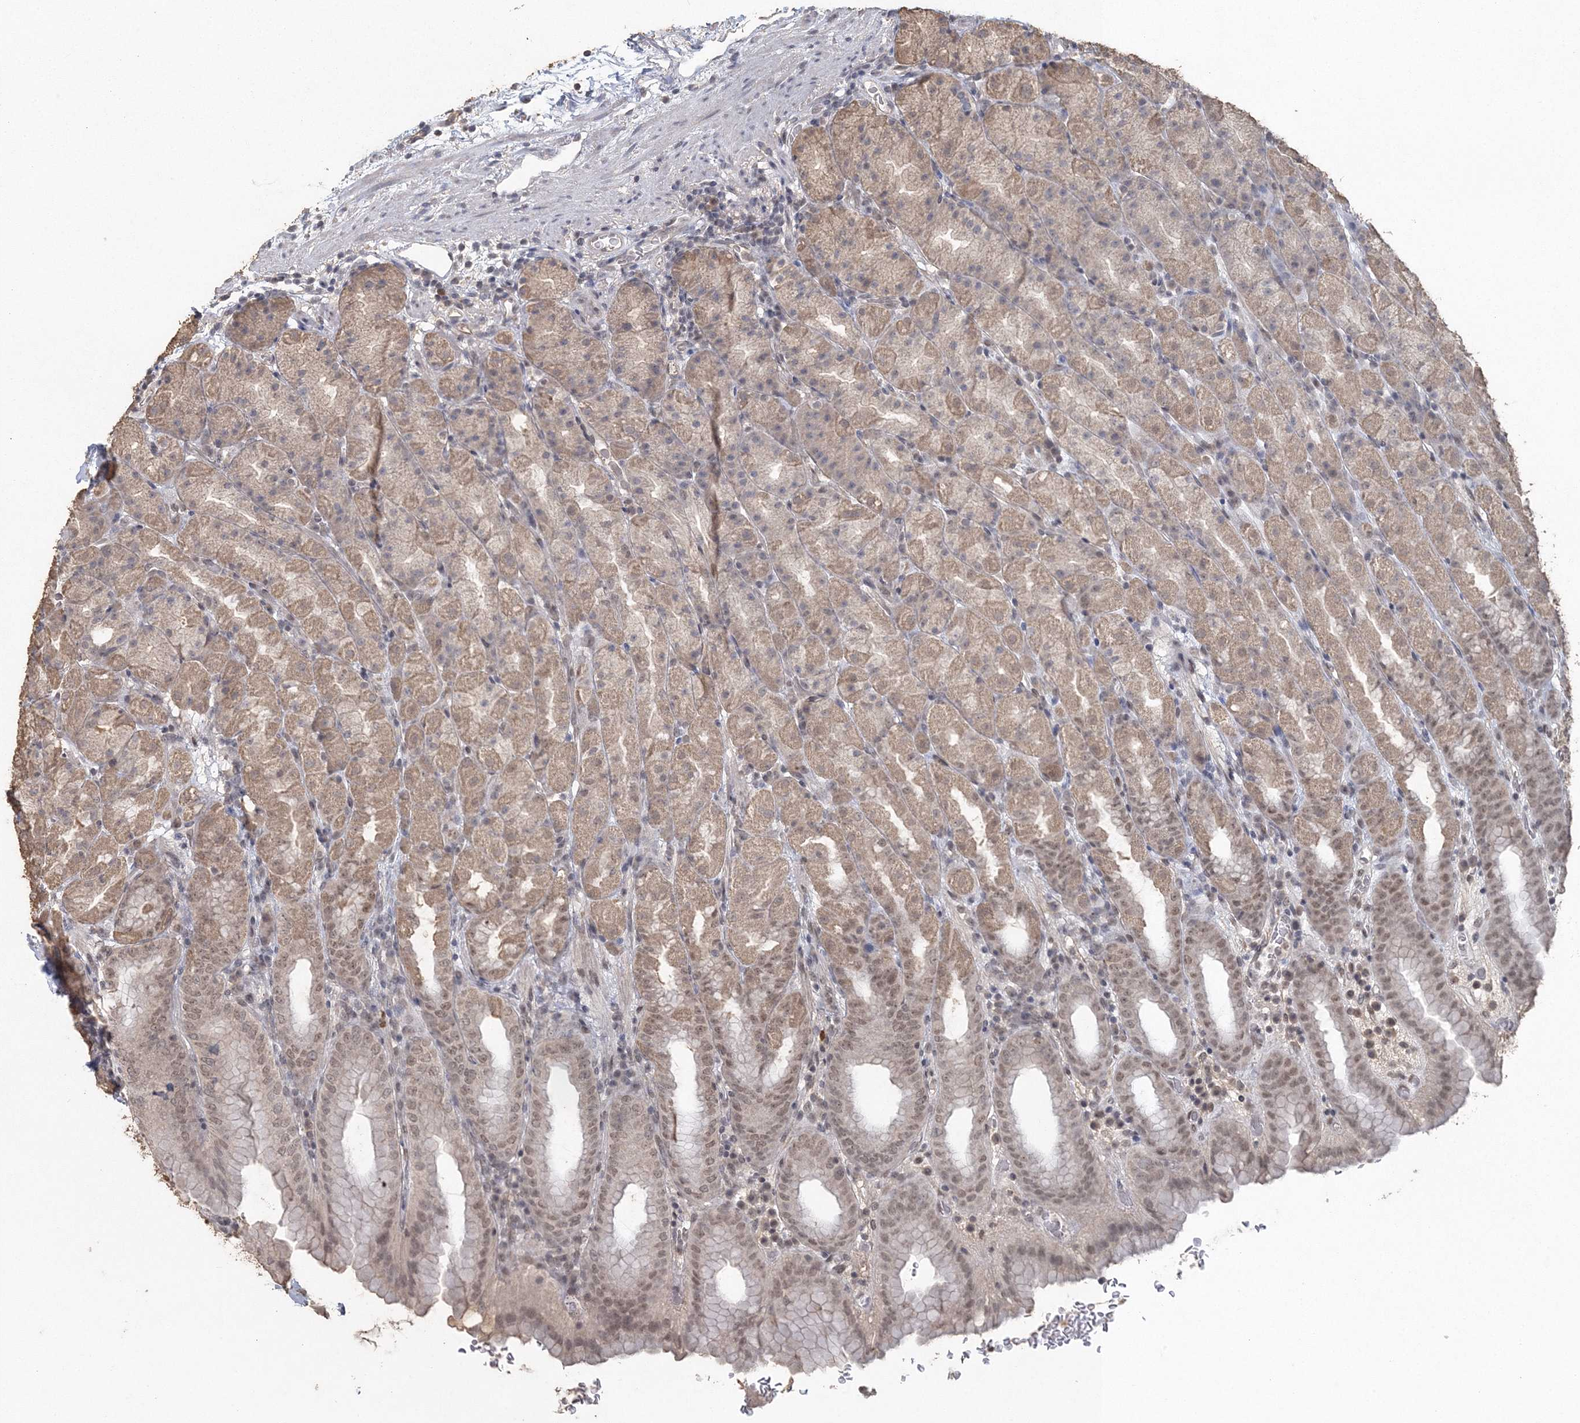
{"staining": {"intensity": "moderate", "quantity": "25%-75%", "location": "cytoplasmic/membranous,nuclear"}, "tissue": "stomach", "cell_type": "Glandular cells", "image_type": "normal", "snomed": [{"axis": "morphology", "description": "Normal tissue, NOS"}, {"axis": "topography", "description": "Stomach, upper"}], "caption": "Benign stomach was stained to show a protein in brown. There is medium levels of moderate cytoplasmic/membranous,nuclear positivity in approximately 25%-75% of glandular cells.", "gene": "UIMC1", "patient": {"sex": "male", "age": 68}}